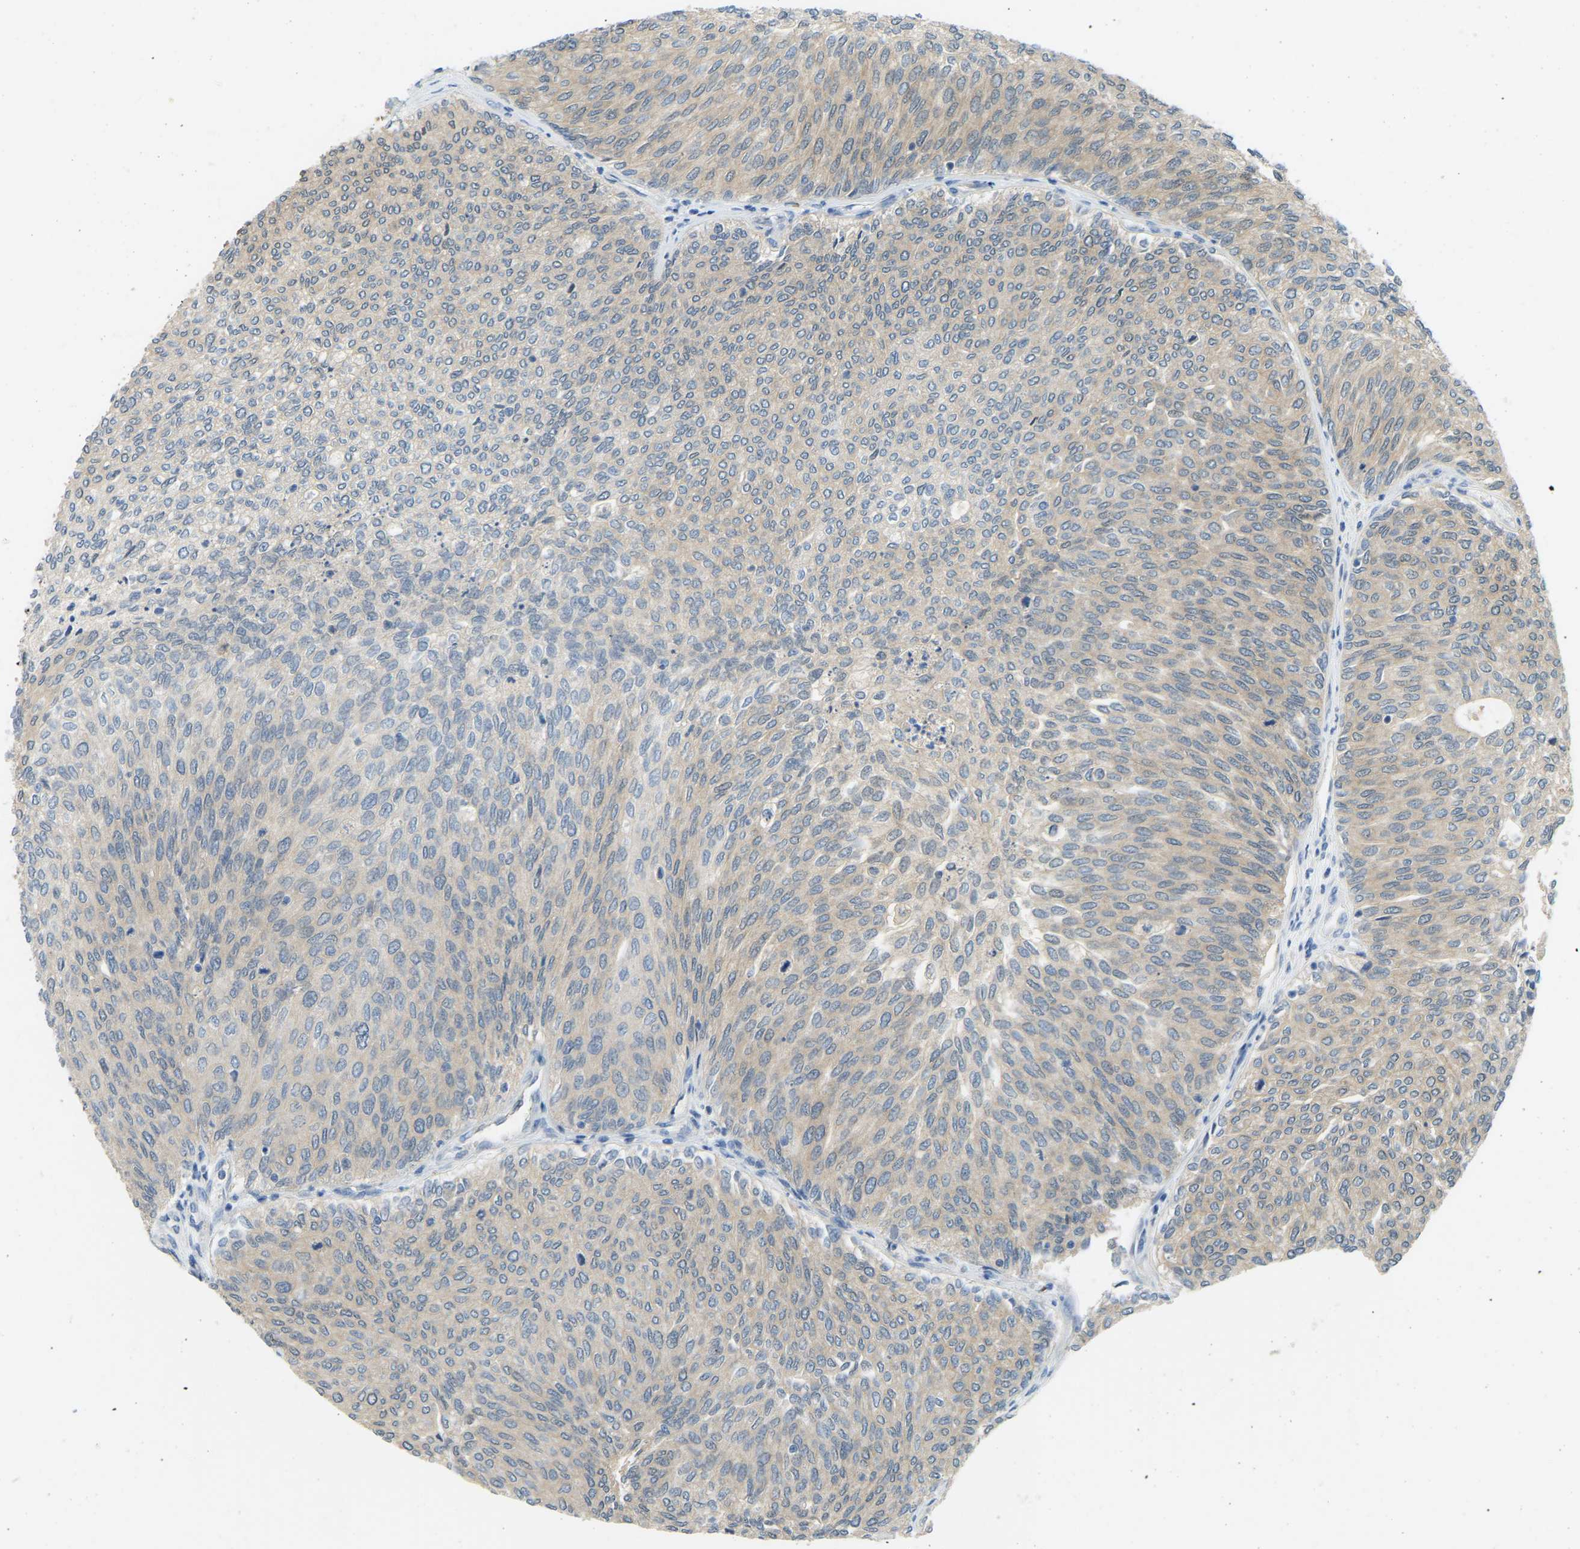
{"staining": {"intensity": "weak", "quantity": ">75%", "location": "cytoplasmic/membranous"}, "tissue": "urothelial cancer", "cell_type": "Tumor cells", "image_type": "cancer", "snomed": [{"axis": "morphology", "description": "Urothelial carcinoma, Low grade"}, {"axis": "topography", "description": "Urinary bladder"}], "caption": "Low-grade urothelial carcinoma tissue shows weak cytoplasmic/membranous positivity in about >75% of tumor cells", "gene": "NME8", "patient": {"sex": "female", "age": 79}}